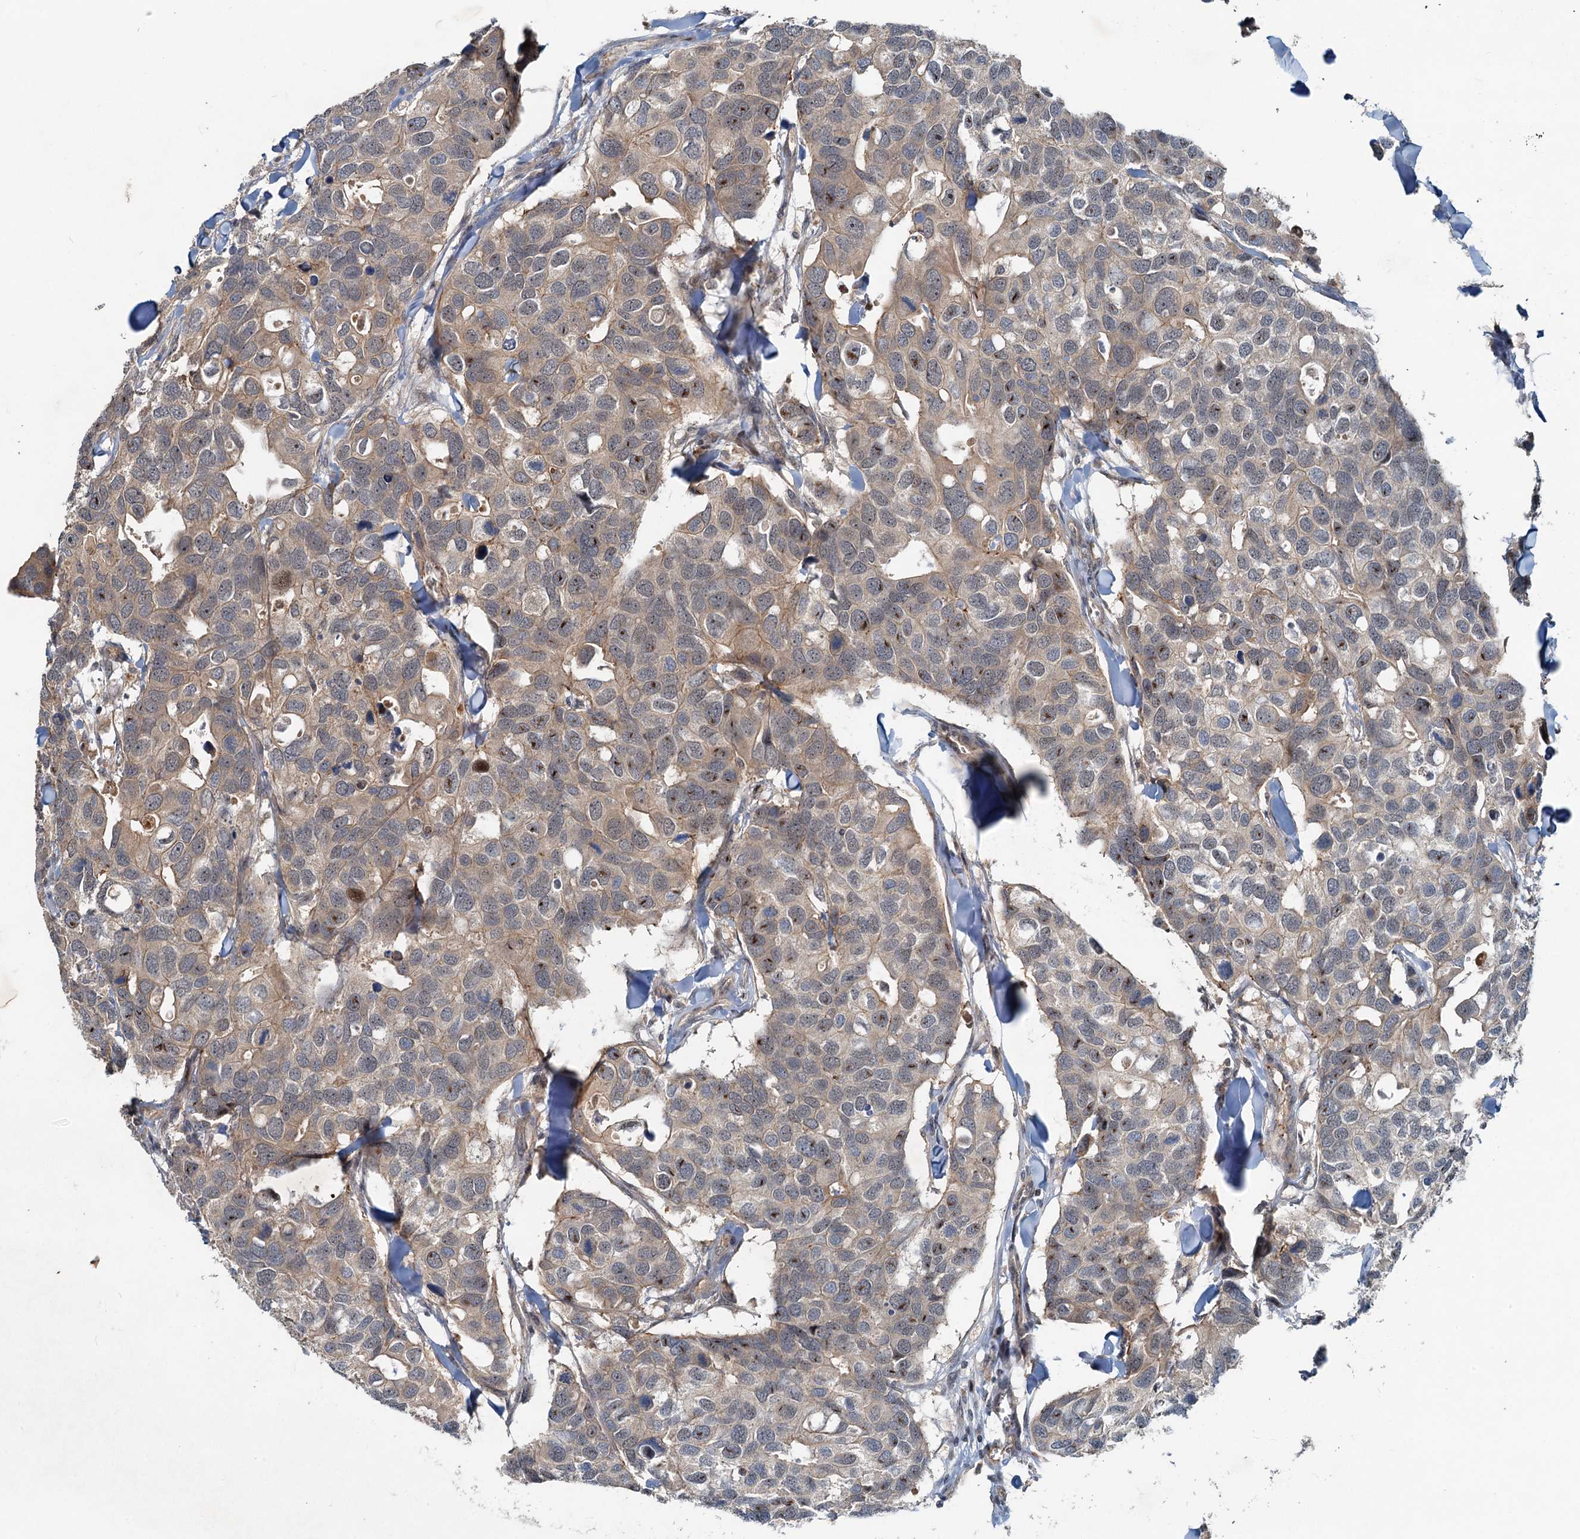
{"staining": {"intensity": "weak", "quantity": "25%-75%", "location": "cytoplasmic/membranous"}, "tissue": "breast cancer", "cell_type": "Tumor cells", "image_type": "cancer", "snomed": [{"axis": "morphology", "description": "Duct carcinoma"}, {"axis": "topography", "description": "Breast"}], "caption": "The micrograph displays immunohistochemical staining of intraductal carcinoma (breast). There is weak cytoplasmic/membranous staining is seen in approximately 25%-75% of tumor cells. (brown staining indicates protein expression, while blue staining denotes nuclei).", "gene": "CEP68", "patient": {"sex": "female", "age": 83}}